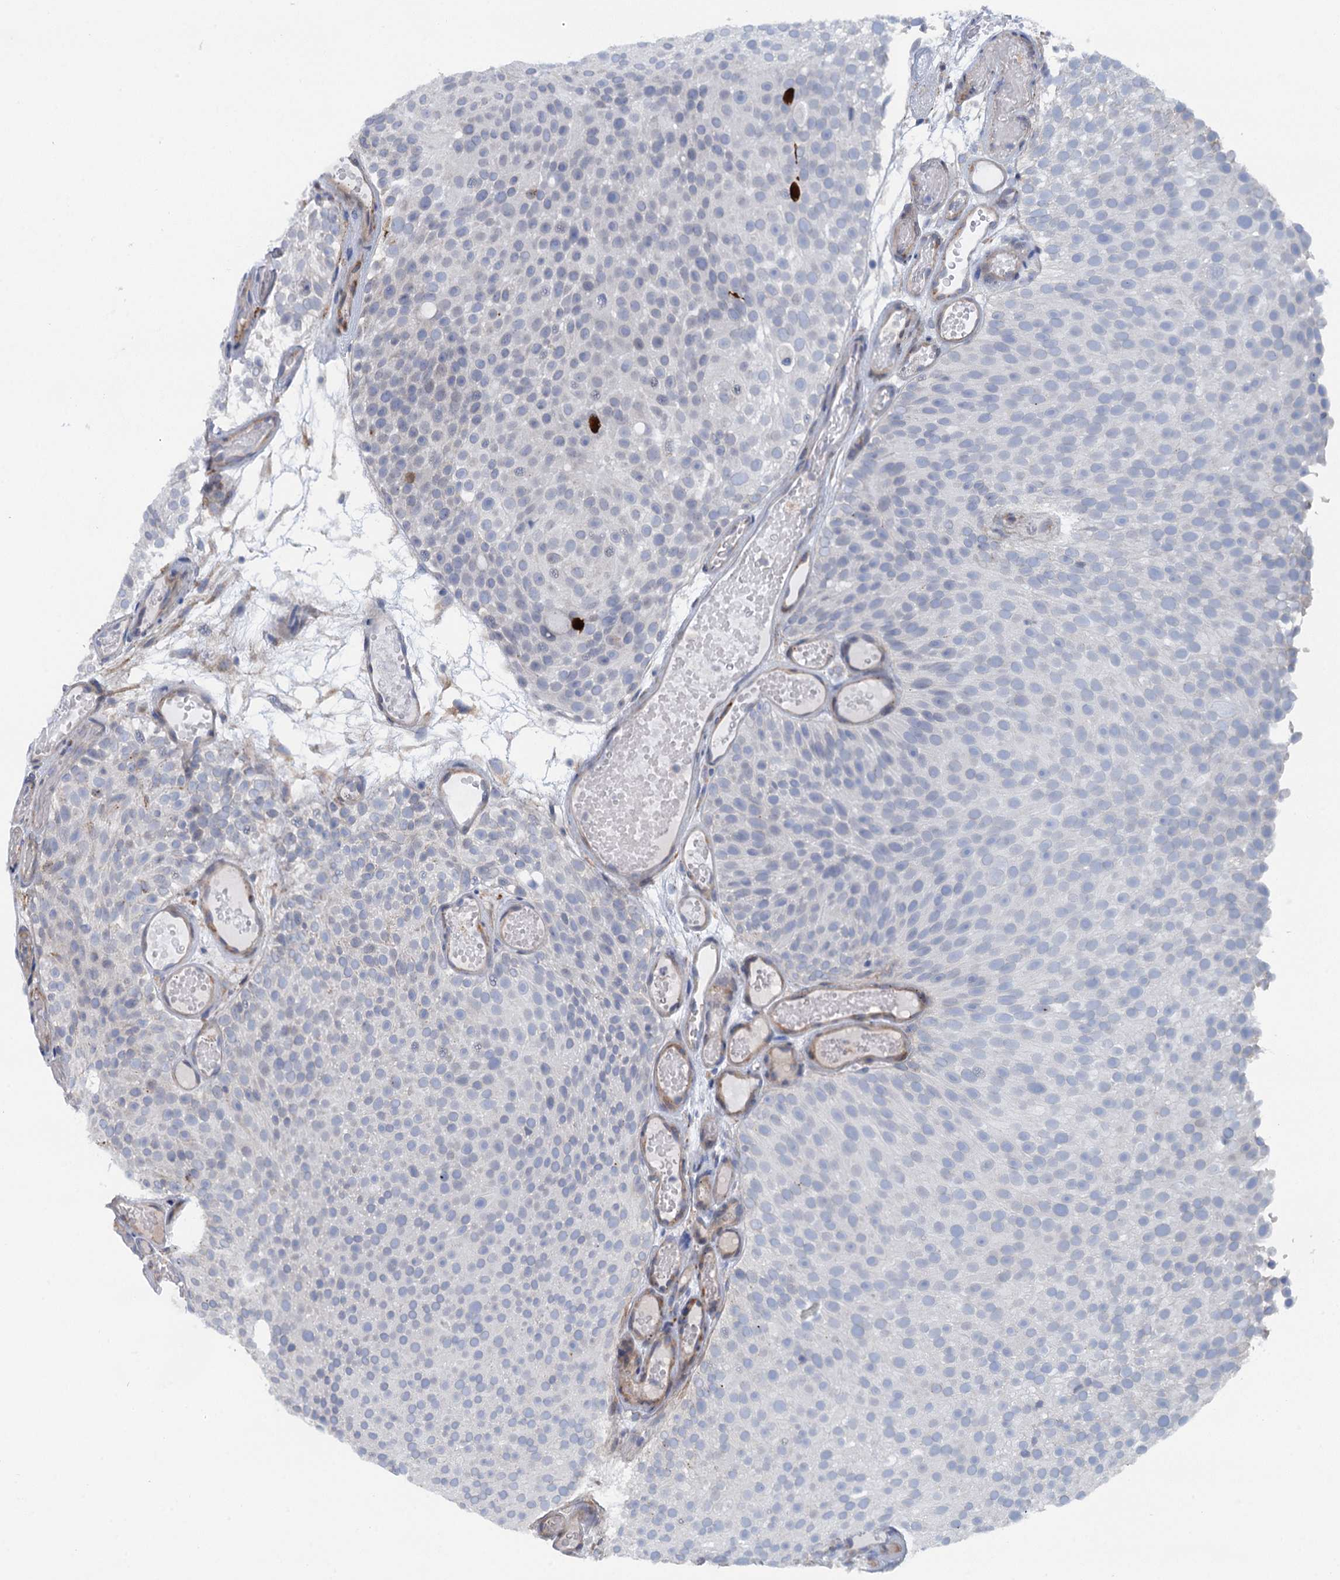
{"staining": {"intensity": "negative", "quantity": "none", "location": "none"}, "tissue": "urothelial cancer", "cell_type": "Tumor cells", "image_type": "cancer", "snomed": [{"axis": "morphology", "description": "Urothelial carcinoma, Low grade"}, {"axis": "topography", "description": "Urinary bladder"}], "caption": "Protein analysis of urothelial carcinoma (low-grade) shows no significant expression in tumor cells.", "gene": "POGLUT3", "patient": {"sex": "male", "age": 78}}